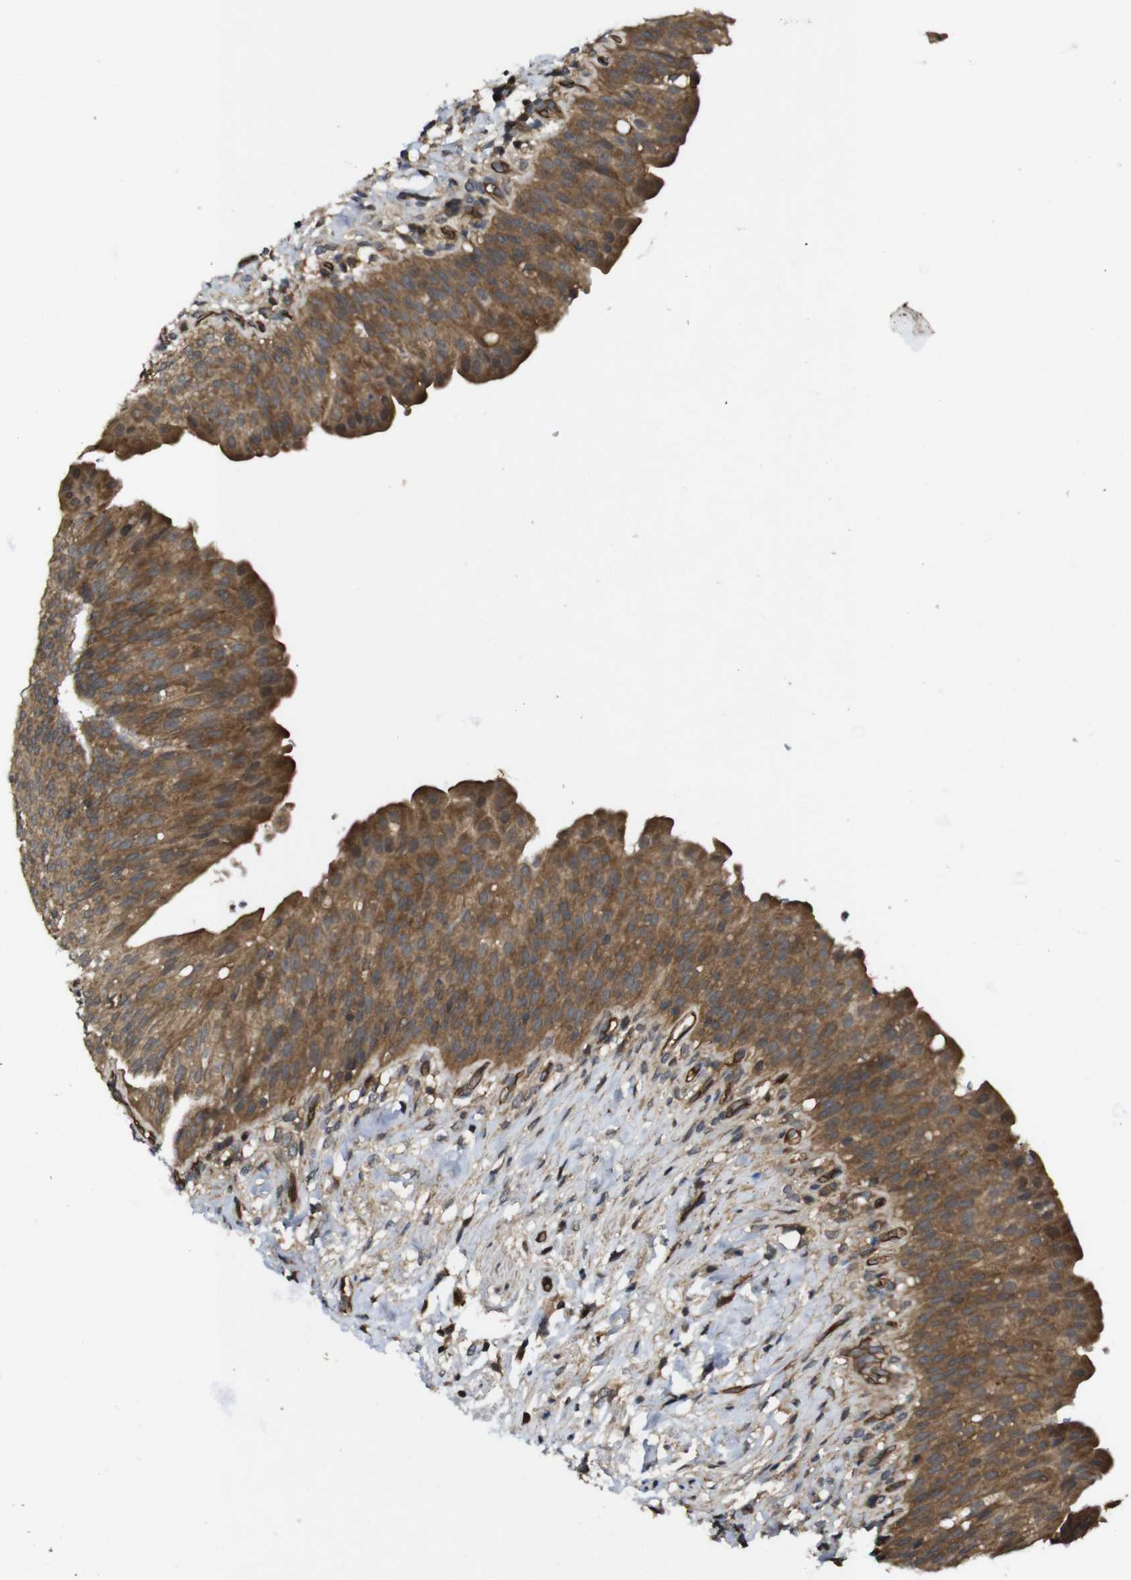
{"staining": {"intensity": "moderate", "quantity": ">75%", "location": "cytoplasmic/membranous"}, "tissue": "urinary bladder", "cell_type": "Urothelial cells", "image_type": "normal", "snomed": [{"axis": "morphology", "description": "Normal tissue, NOS"}, {"axis": "topography", "description": "Urinary bladder"}], "caption": "Immunohistochemical staining of normal urinary bladder demonstrates >75% levels of moderate cytoplasmic/membranous protein staining in about >75% of urothelial cells. (brown staining indicates protein expression, while blue staining denotes nuclei).", "gene": "RIPK1", "patient": {"sex": "female", "age": 79}}